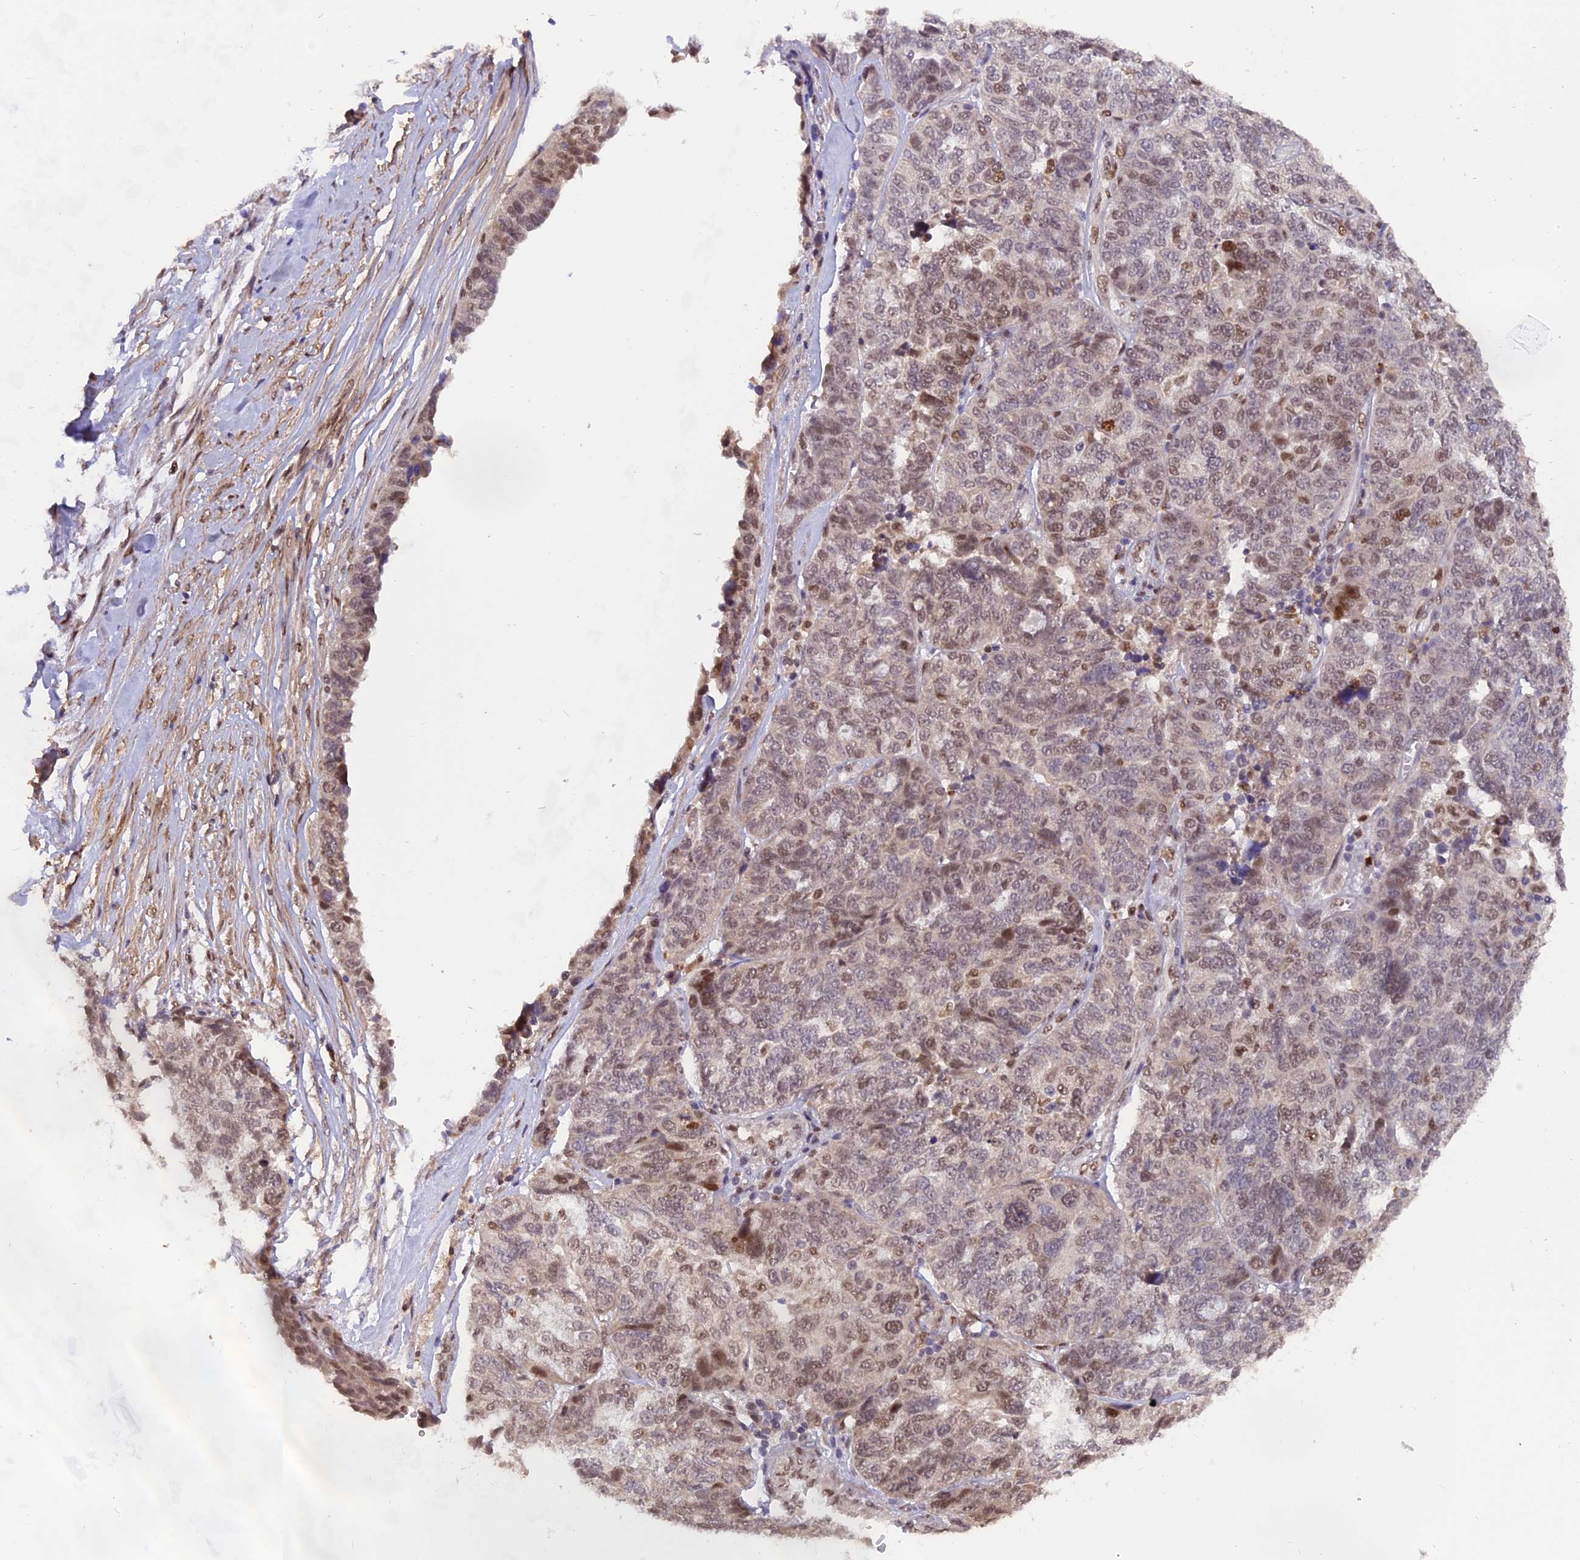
{"staining": {"intensity": "weak", "quantity": "25%-75%", "location": "nuclear"}, "tissue": "ovarian cancer", "cell_type": "Tumor cells", "image_type": "cancer", "snomed": [{"axis": "morphology", "description": "Cystadenocarcinoma, serous, NOS"}, {"axis": "topography", "description": "Ovary"}], "caption": "Immunohistochemistry of ovarian cancer shows low levels of weak nuclear staining in approximately 25%-75% of tumor cells. The protein is shown in brown color, while the nuclei are stained blue.", "gene": "FAM118B", "patient": {"sex": "female", "age": 59}}